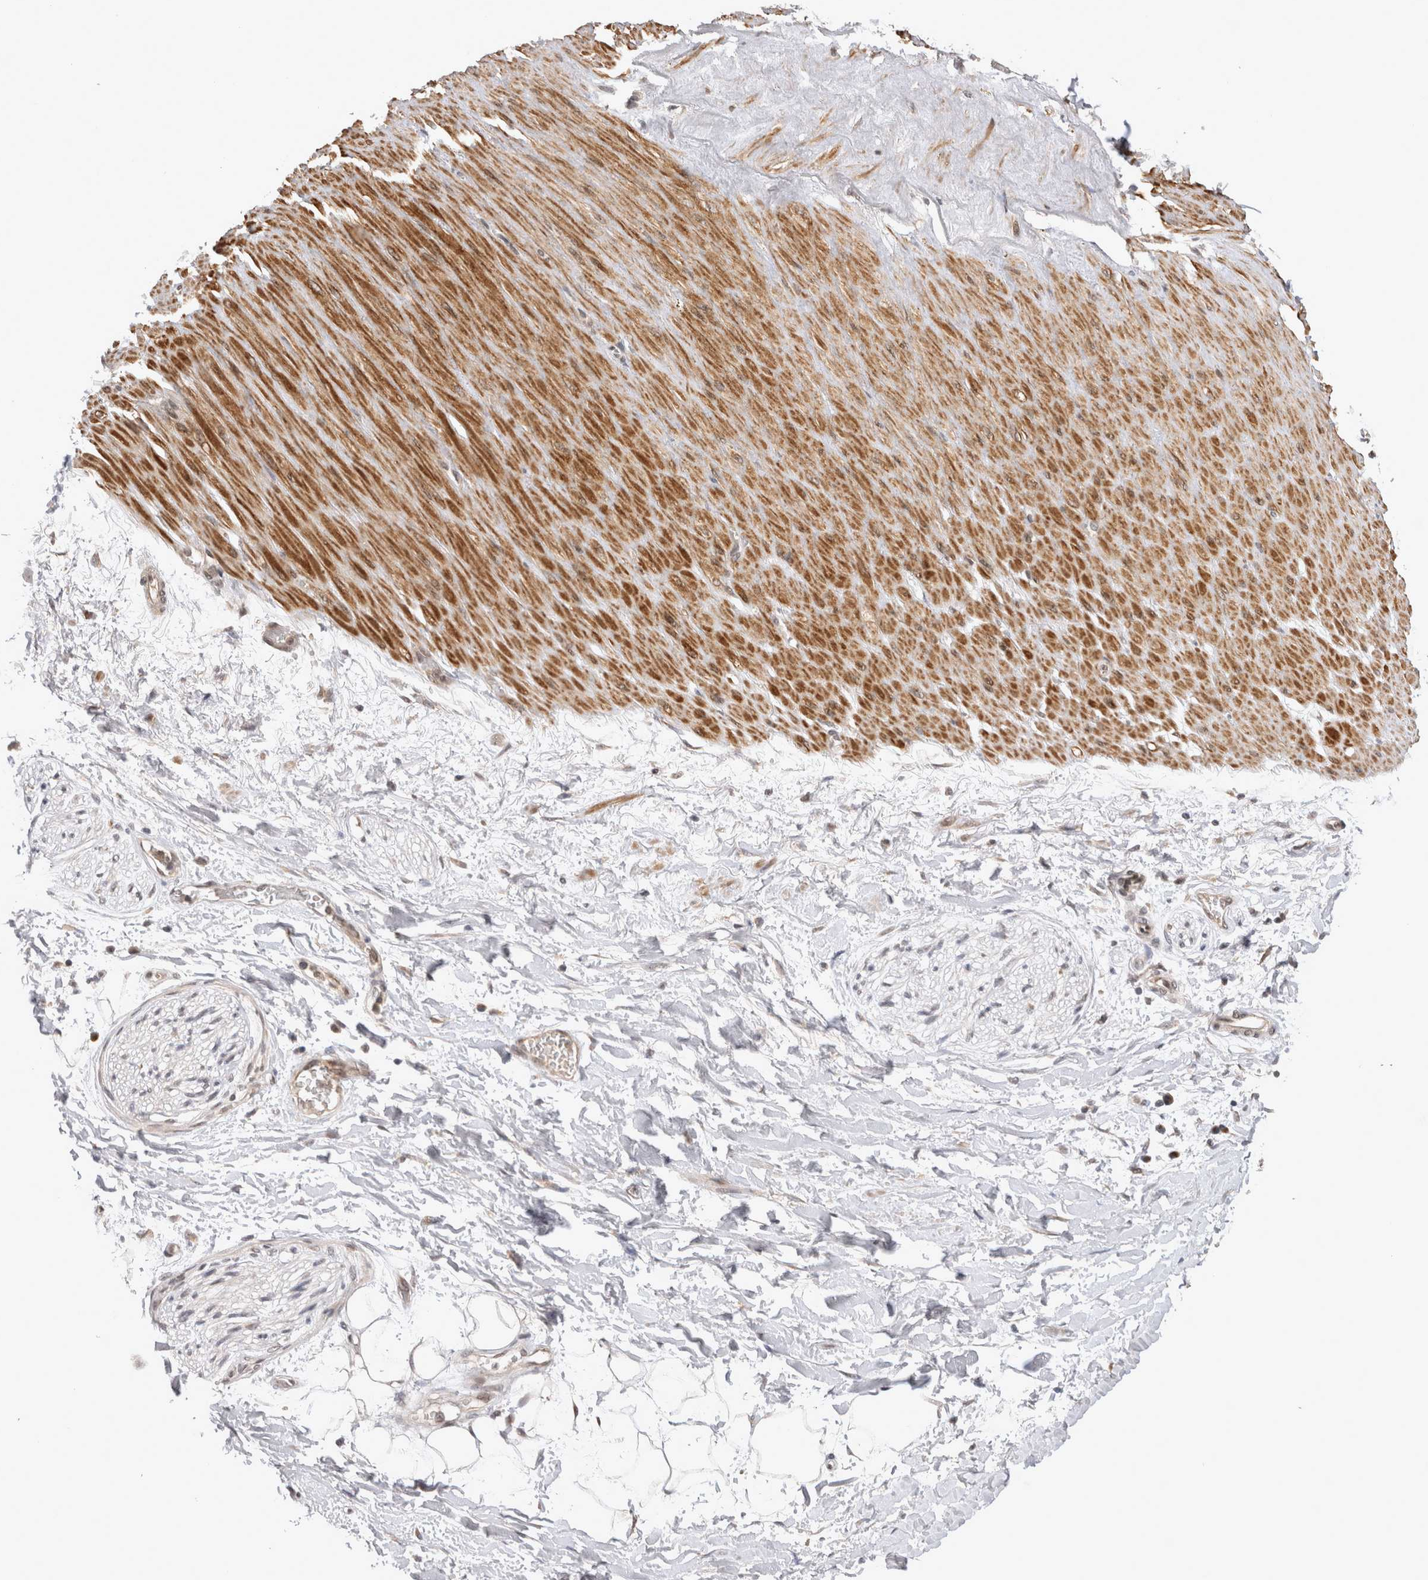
{"staining": {"intensity": "weak", "quantity": ">75%", "location": "cytoplasmic/membranous,nuclear"}, "tissue": "adipose tissue", "cell_type": "Adipocytes", "image_type": "normal", "snomed": [{"axis": "morphology", "description": "Normal tissue, NOS"}, {"axis": "topography", "description": "Soft tissue"}], "caption": "Immunohistochemistry (IHC) of unremarkable adipose tissue reveals low levels of weak cytoplasmic/membranous,nuclear positivity in about >75% of adipocytes.", "gene": "TMEM65", "patient": {"sex": "male", "age": 72}}